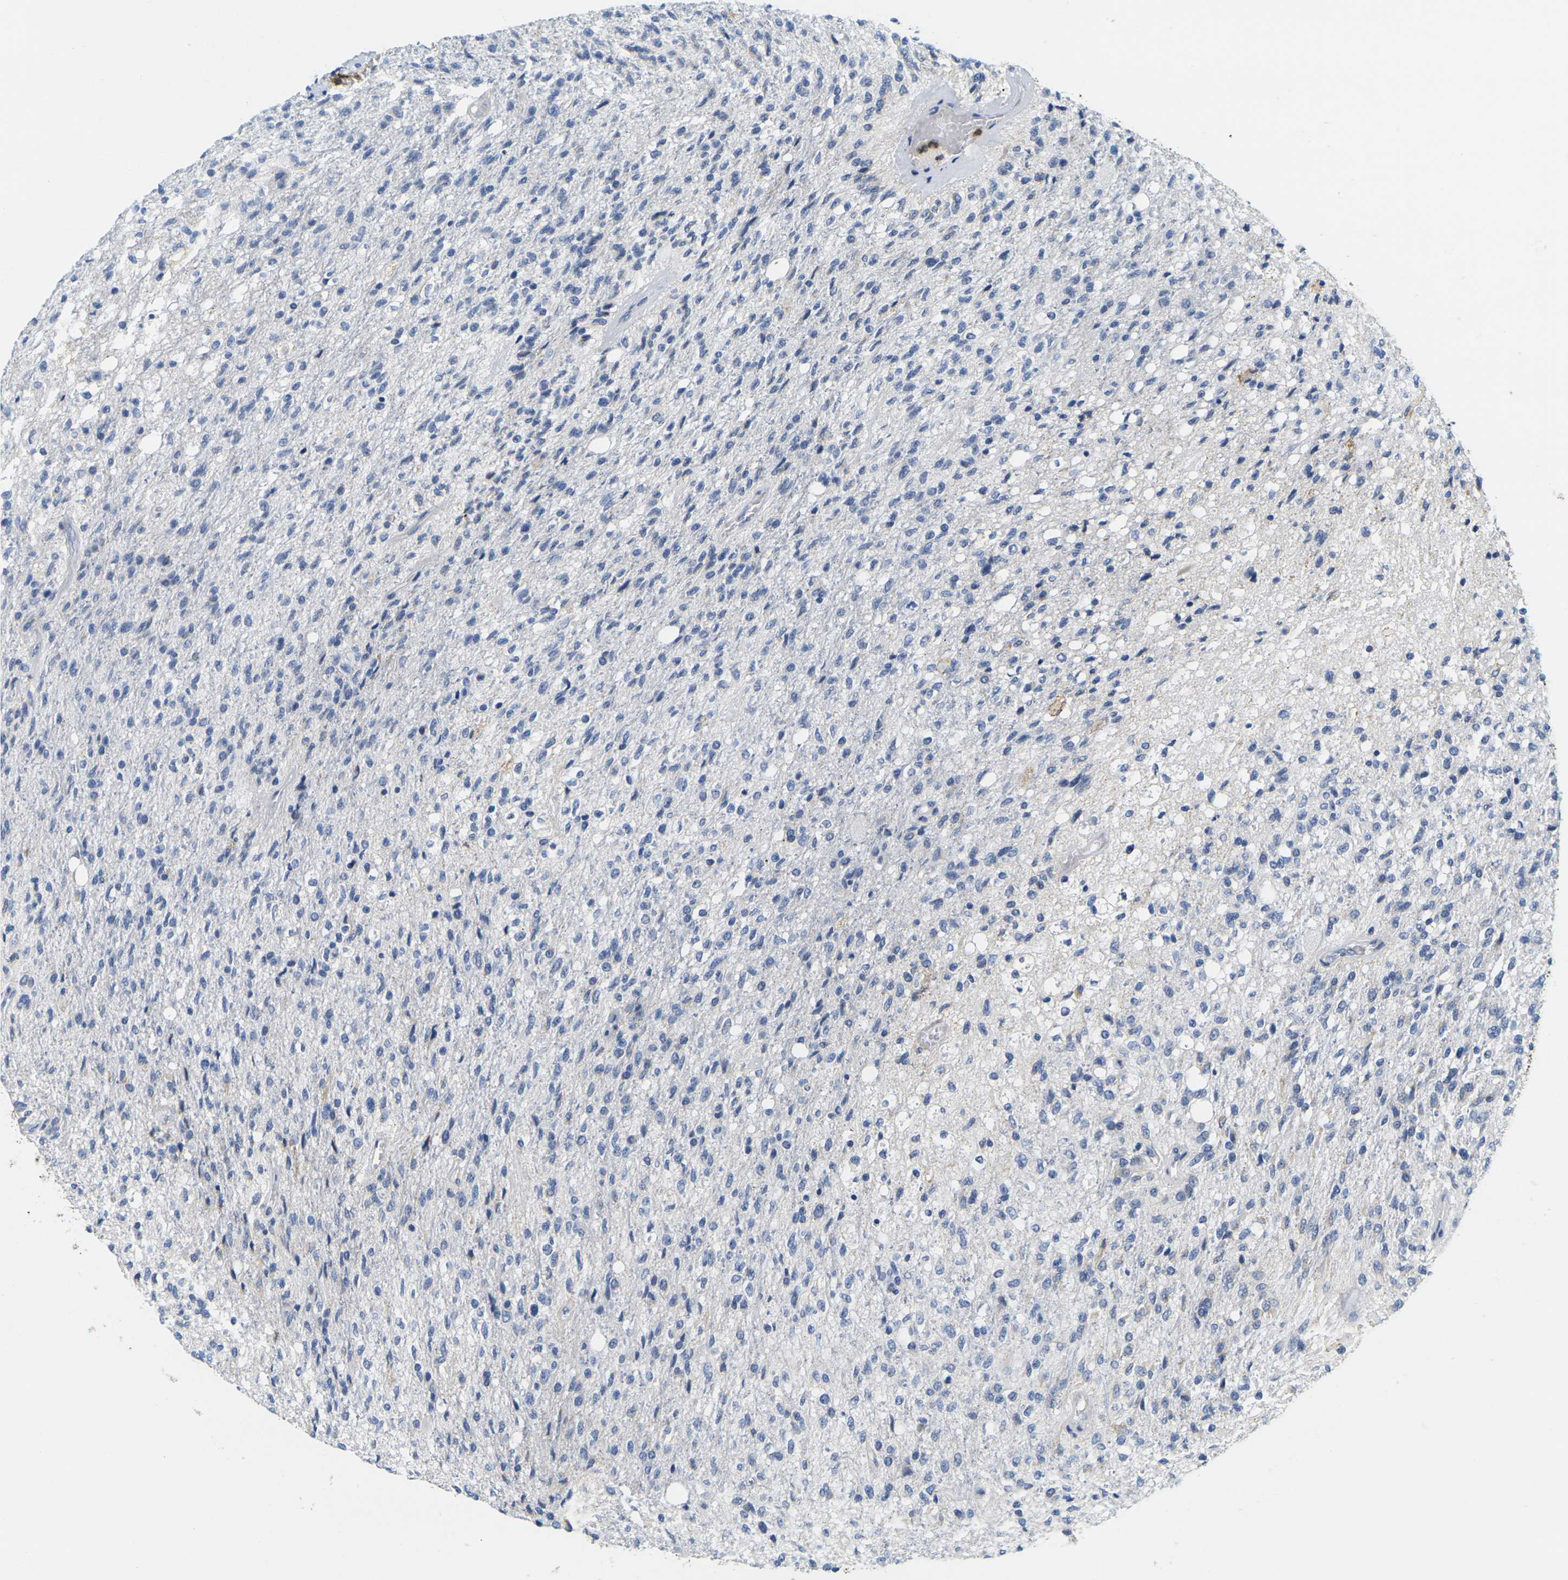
{"staining": {"intensity": "negative", "quantity": "none", "location": "none"}, "tissue": "glioma", "cell_type": "Tumor cells", "image_type": "cancer", "snomed": [{"axis": "morphology", "description": "Normal tissue, NOS"}, {"axis": "morphology", "description": "Glioma, malignant, High grade"}, {"axis": "topography", "description": "Cerebral cortex"}], "caption": "High power microscopy image of an IHC image of glioma, revealing no significant staining in tumor cells.", "gene": "KLK5", "patient": {"sex": "male", "age": 77}}